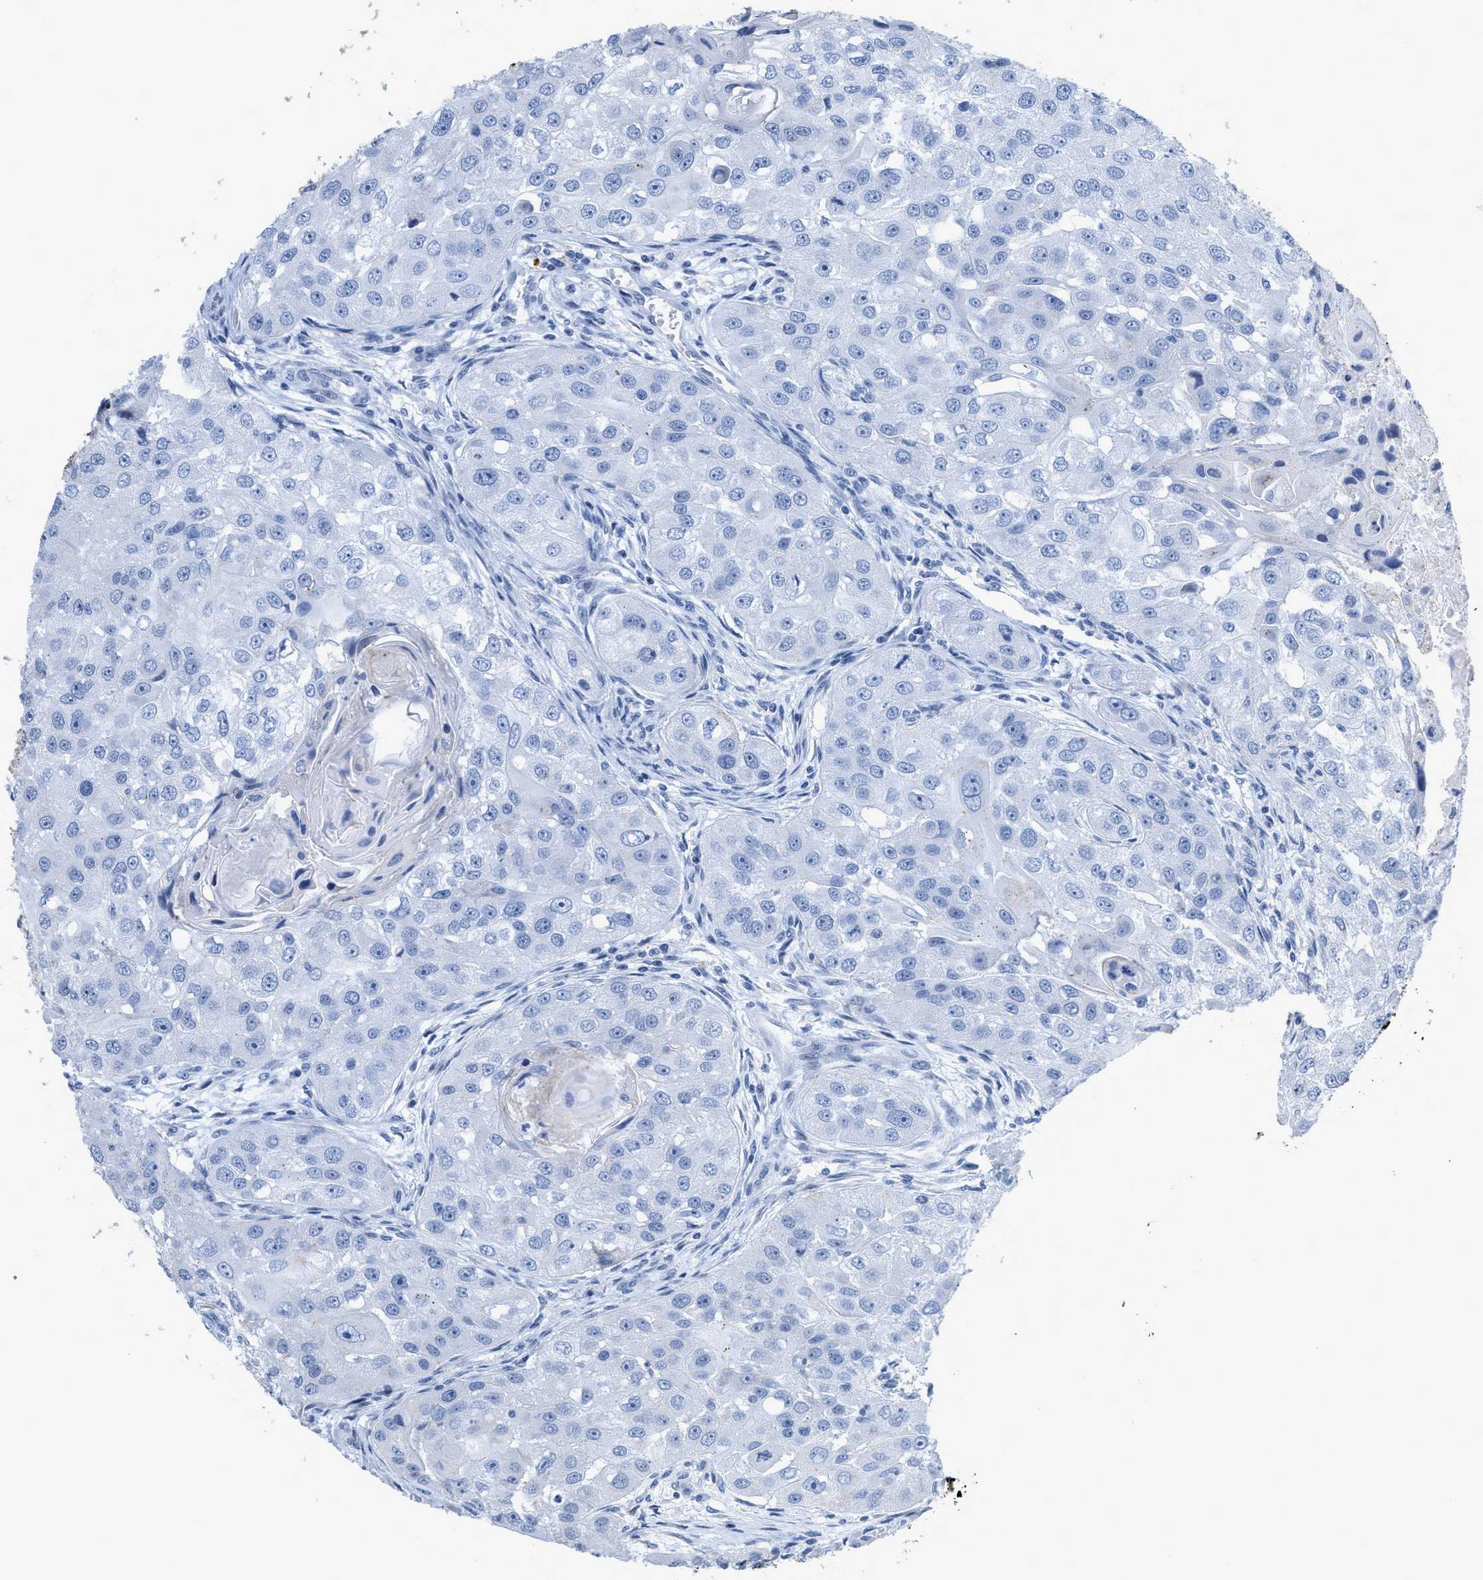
{"staining": {"intensity": "negative", "quantity": "none", "location": "none"}, "tissue": "head and neck cancer", "cell_type": "Tumor cells", "image_type": "cancer", "snomed": [{"axis": "morphology", "description": "Normal tissue, NOS"}, {"axis": "morphology", "description": "Squamous cell carcinoma, NOS"}, {"axis": "topography", "description": "Skeletal muscle"}, {"axis": "topography", "description": "Head-Neck"}], "caption": "Tumor cells are negative for brown protein staining in head and neck cancer. Brightfield microscopy of immunohistochemistry (IHC) stained with DAB (brown) and hematoxylin (blue), captured at high magnification.", "gene": "CRYM", "patient": {"sex": "male", "age": 51}}